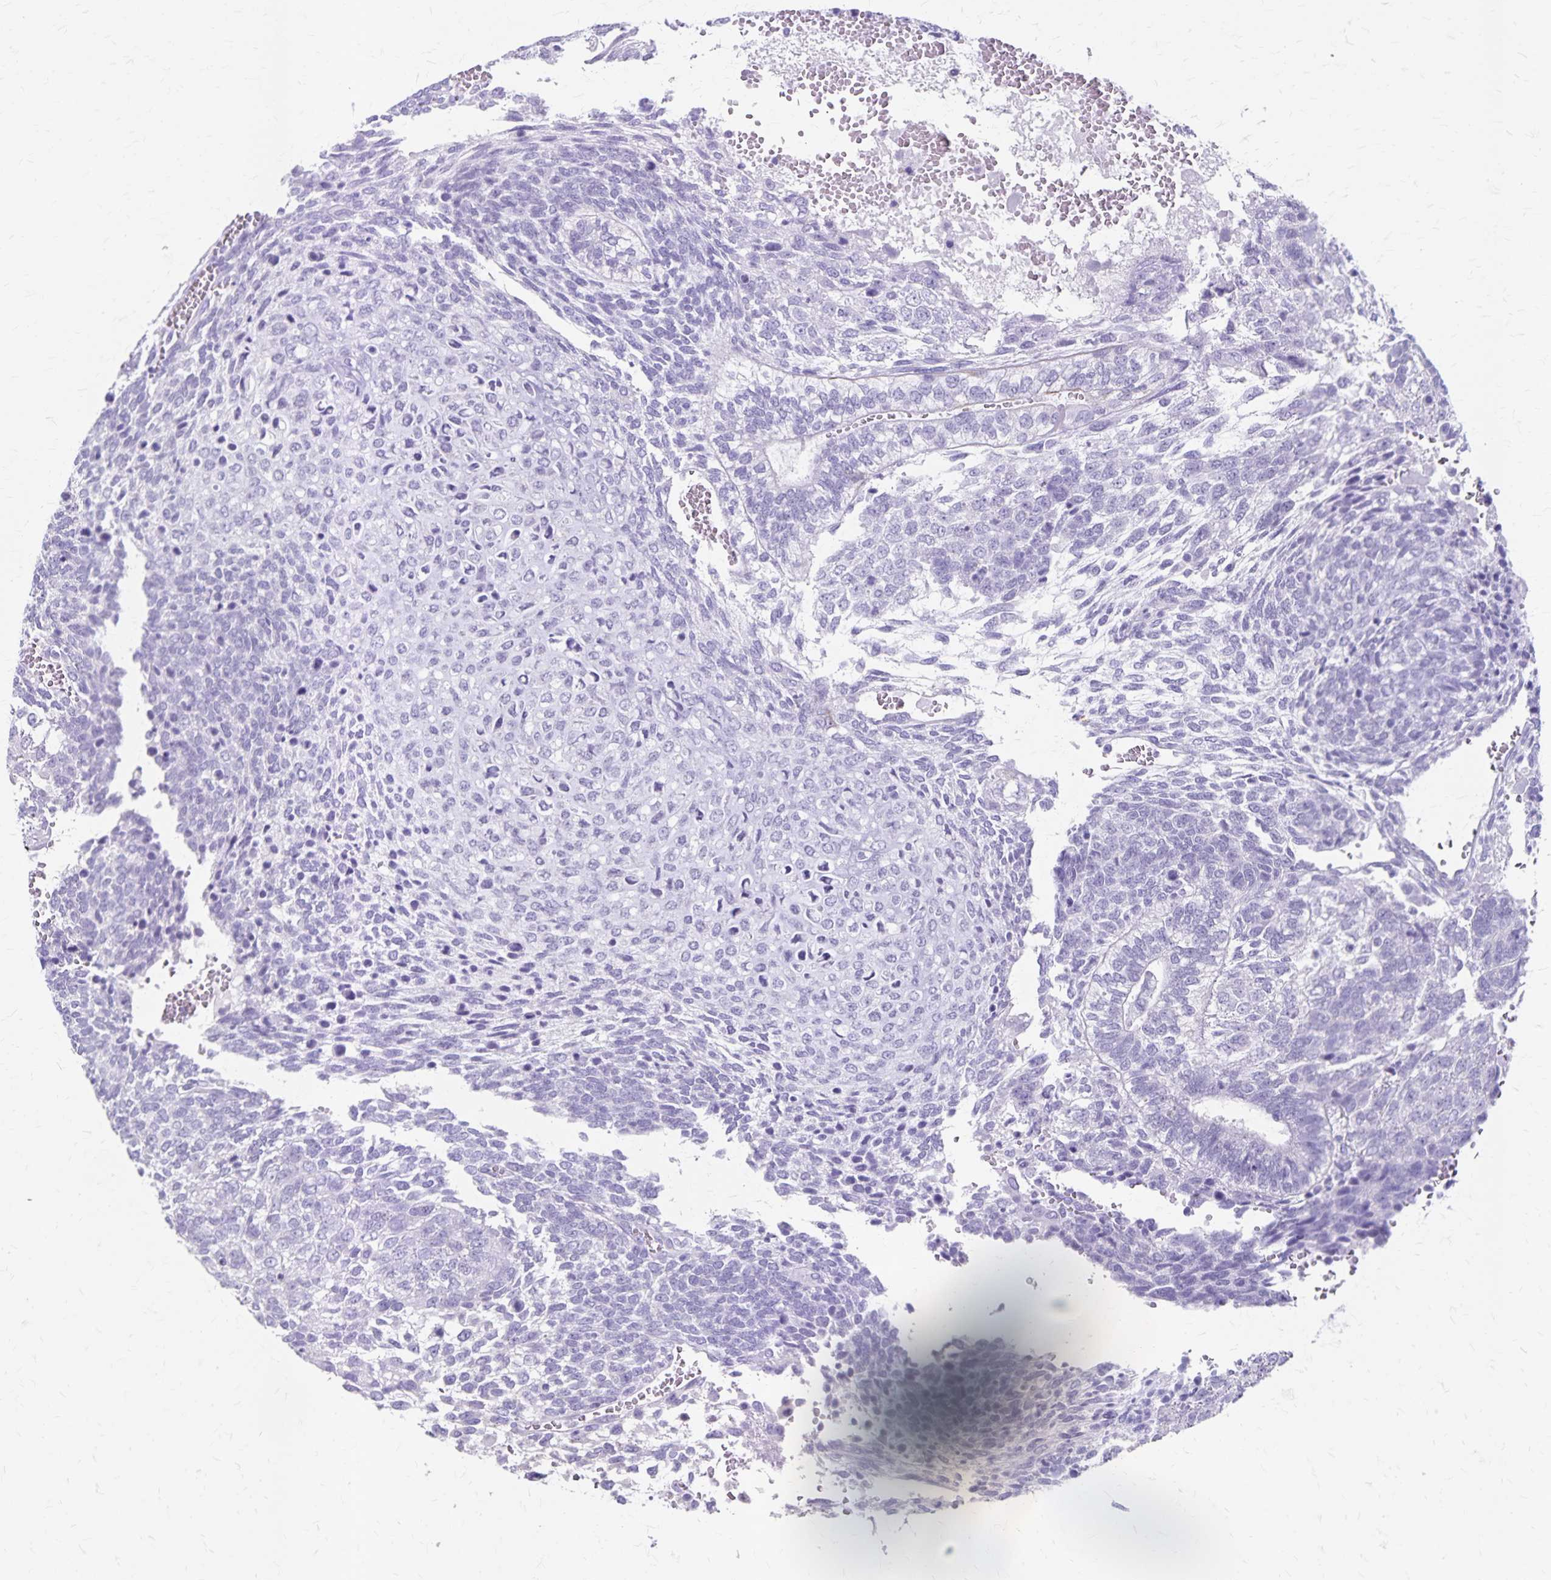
{"staining": {"intensity": "negative", "quantity": "none", "location": "none"}, "tissue": "testis cancer", "cell_type": "Tumor cells", "image_type": "cancer", "snomed": [{"axis": "morphology", "description": "Normal tissue, NOS"}, {"axis": "morphology", "description": "Carcinoma, Embryonal, NOS"}, {"axis": "topography", "description": "Testis"}, {"axis": "topography", "description": "Epididymis"}], "caption": "DAB immunohistochemical staining of human embryonal carcinoma (testis) shows no significant staining in tumor cells.", "gene": "GPBAR1", "patient": {"sex": "male", "age": 23}}